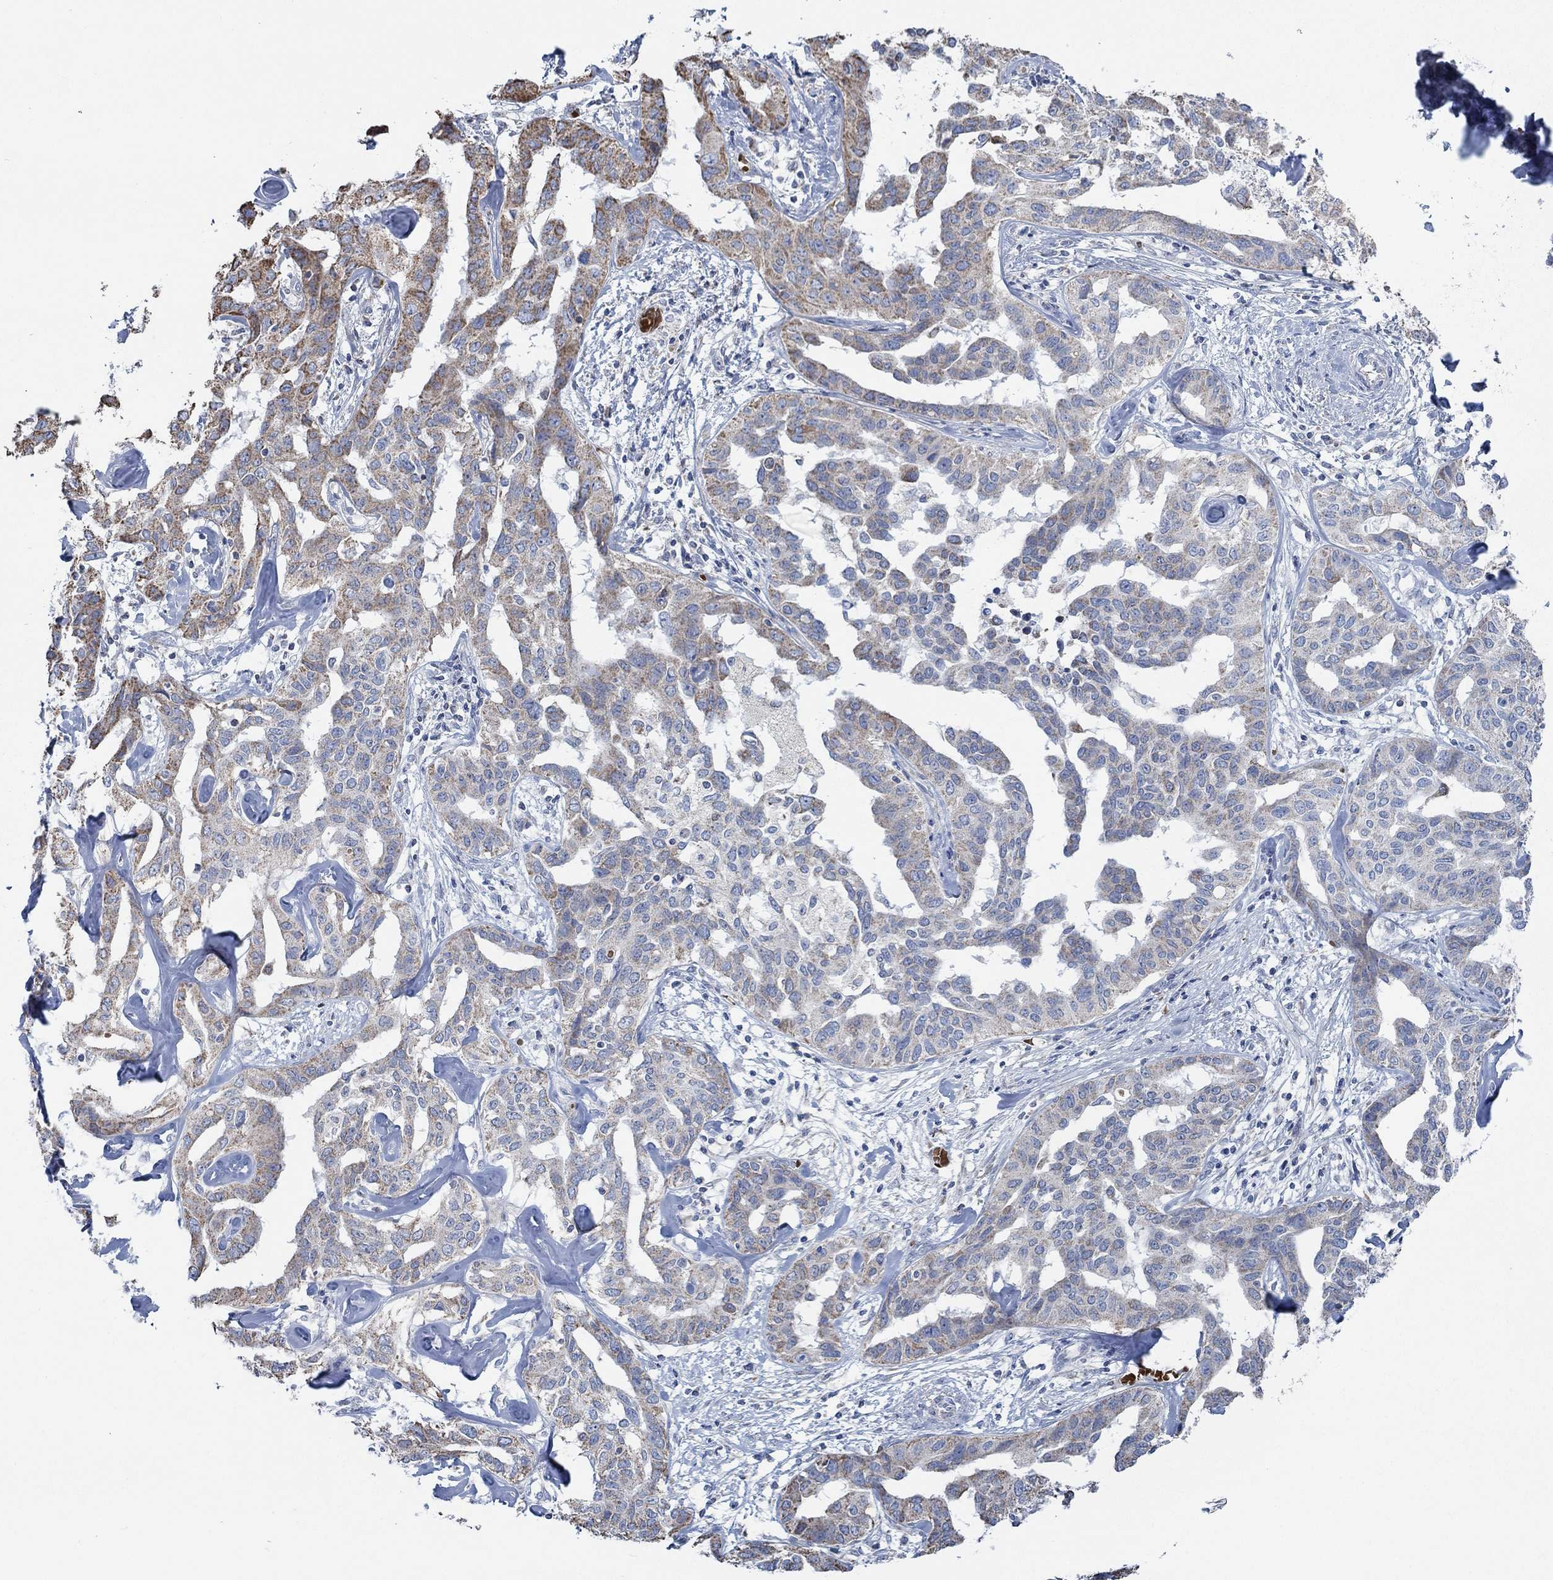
{"staining": {"intensity": "strong", "quantity": "<25%", "location": "cytoplasmic/membranous"}, "tissue": "liver cancer", "cell_type": "Tumor cells", "image_type": "cancer", "snomed": [{"axis": "morphology", "description": "Cholangiocarcinoma"}, {"axis": "topography", "description": "Liver"}], "caption": "Liver cholangiocarcinoma tissue shows strong cytoplasmic/membranous expression in about <25% of tumor cells, visualized by immunohistochemistry.", "gene": "GLOD5", "patient": {"sex": "male", "age": 59}}